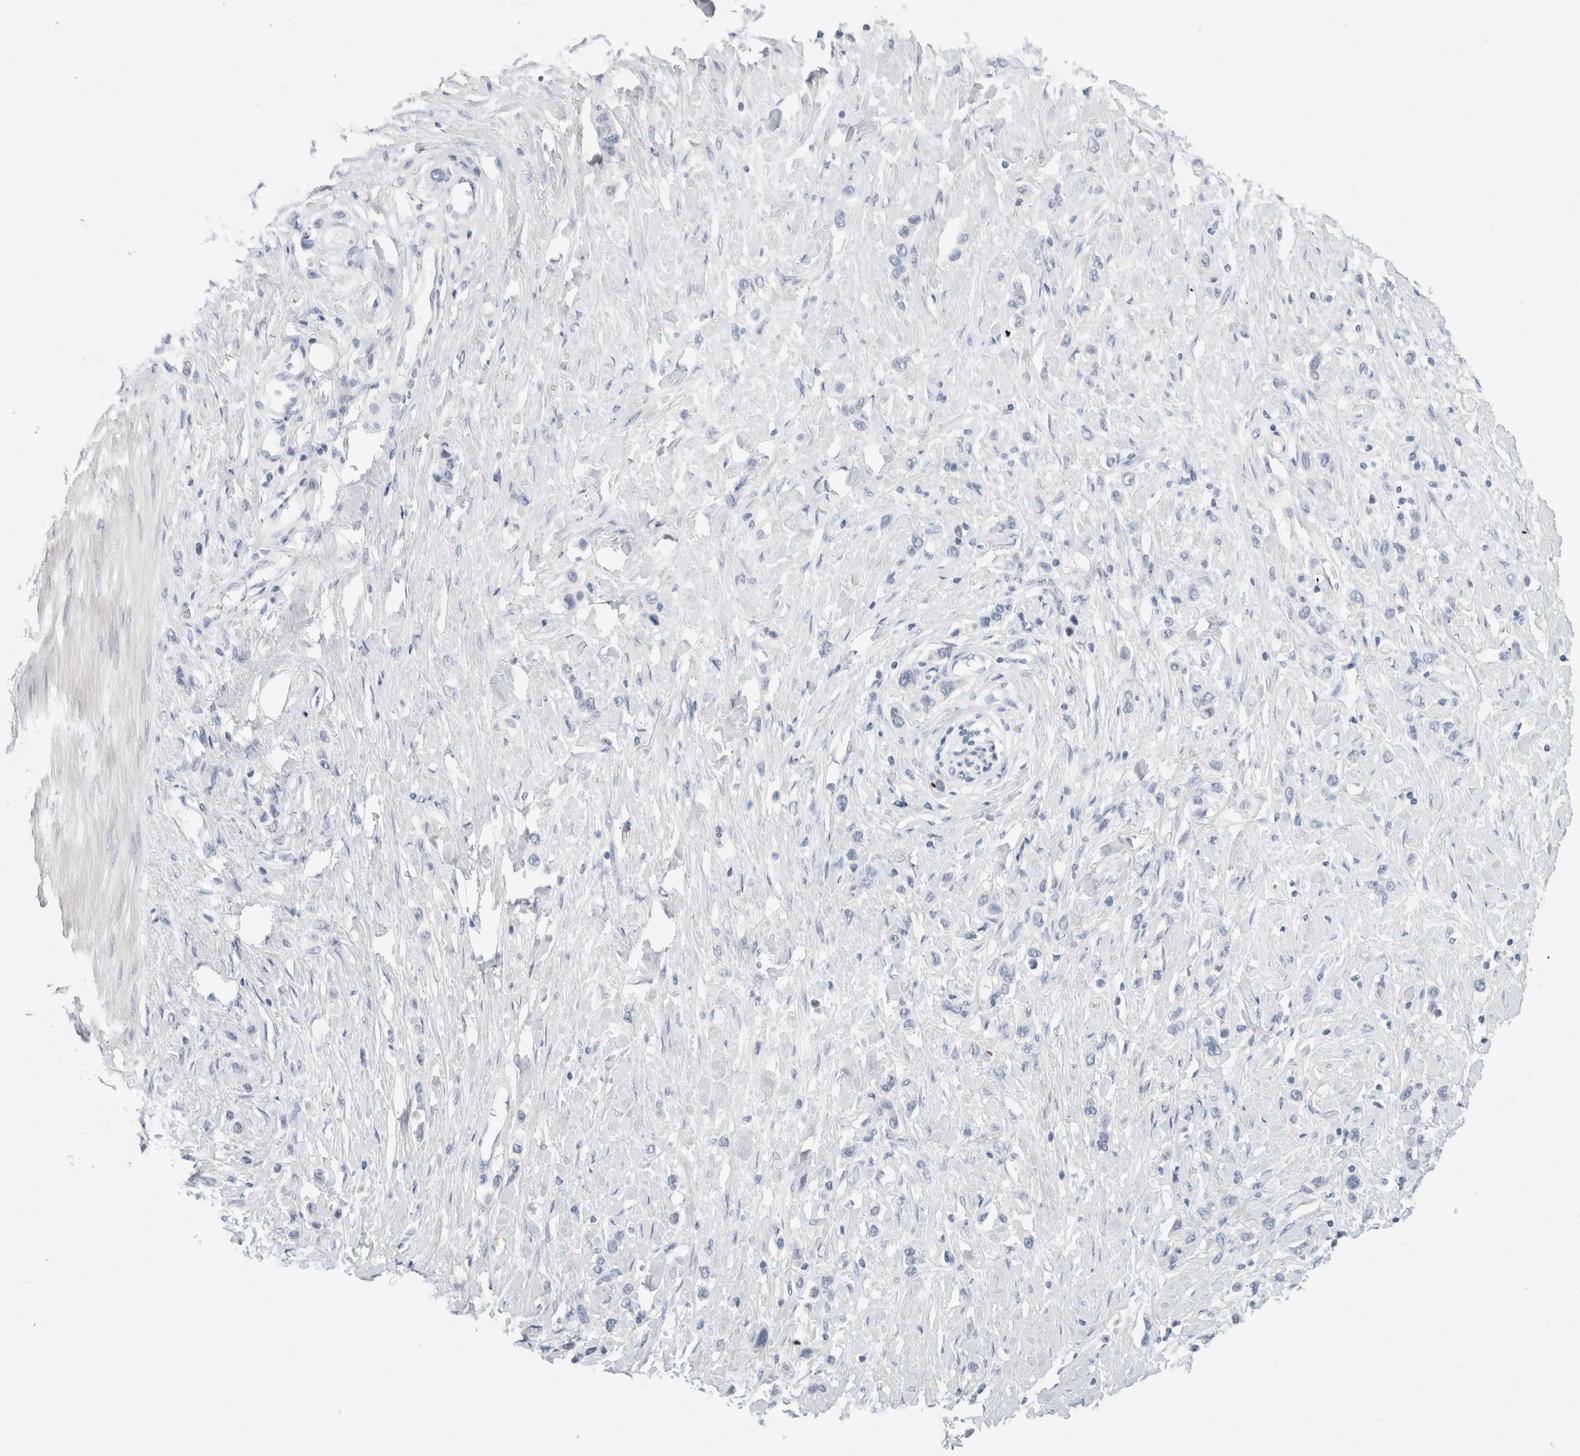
{"staining": {"intensity": "negative", "quantity": "none", "location": "none"}, "tissue": "stomach cancer", "cell_type": "Tumor cells", "image_type": "cancer", "snomed": [{"axis": "morphology", "description": "Adenocarcinoma, NOS"}, {"axis": "topography", "description": "Stomach"}], "caption": "An immunohistochemistry (IHC) micrograph of stomach cancer is shown. There is no staining in tumor cells of stomach cancer.", "gene": "BCAN", "patient": {"sex": "female", "age": 65}}